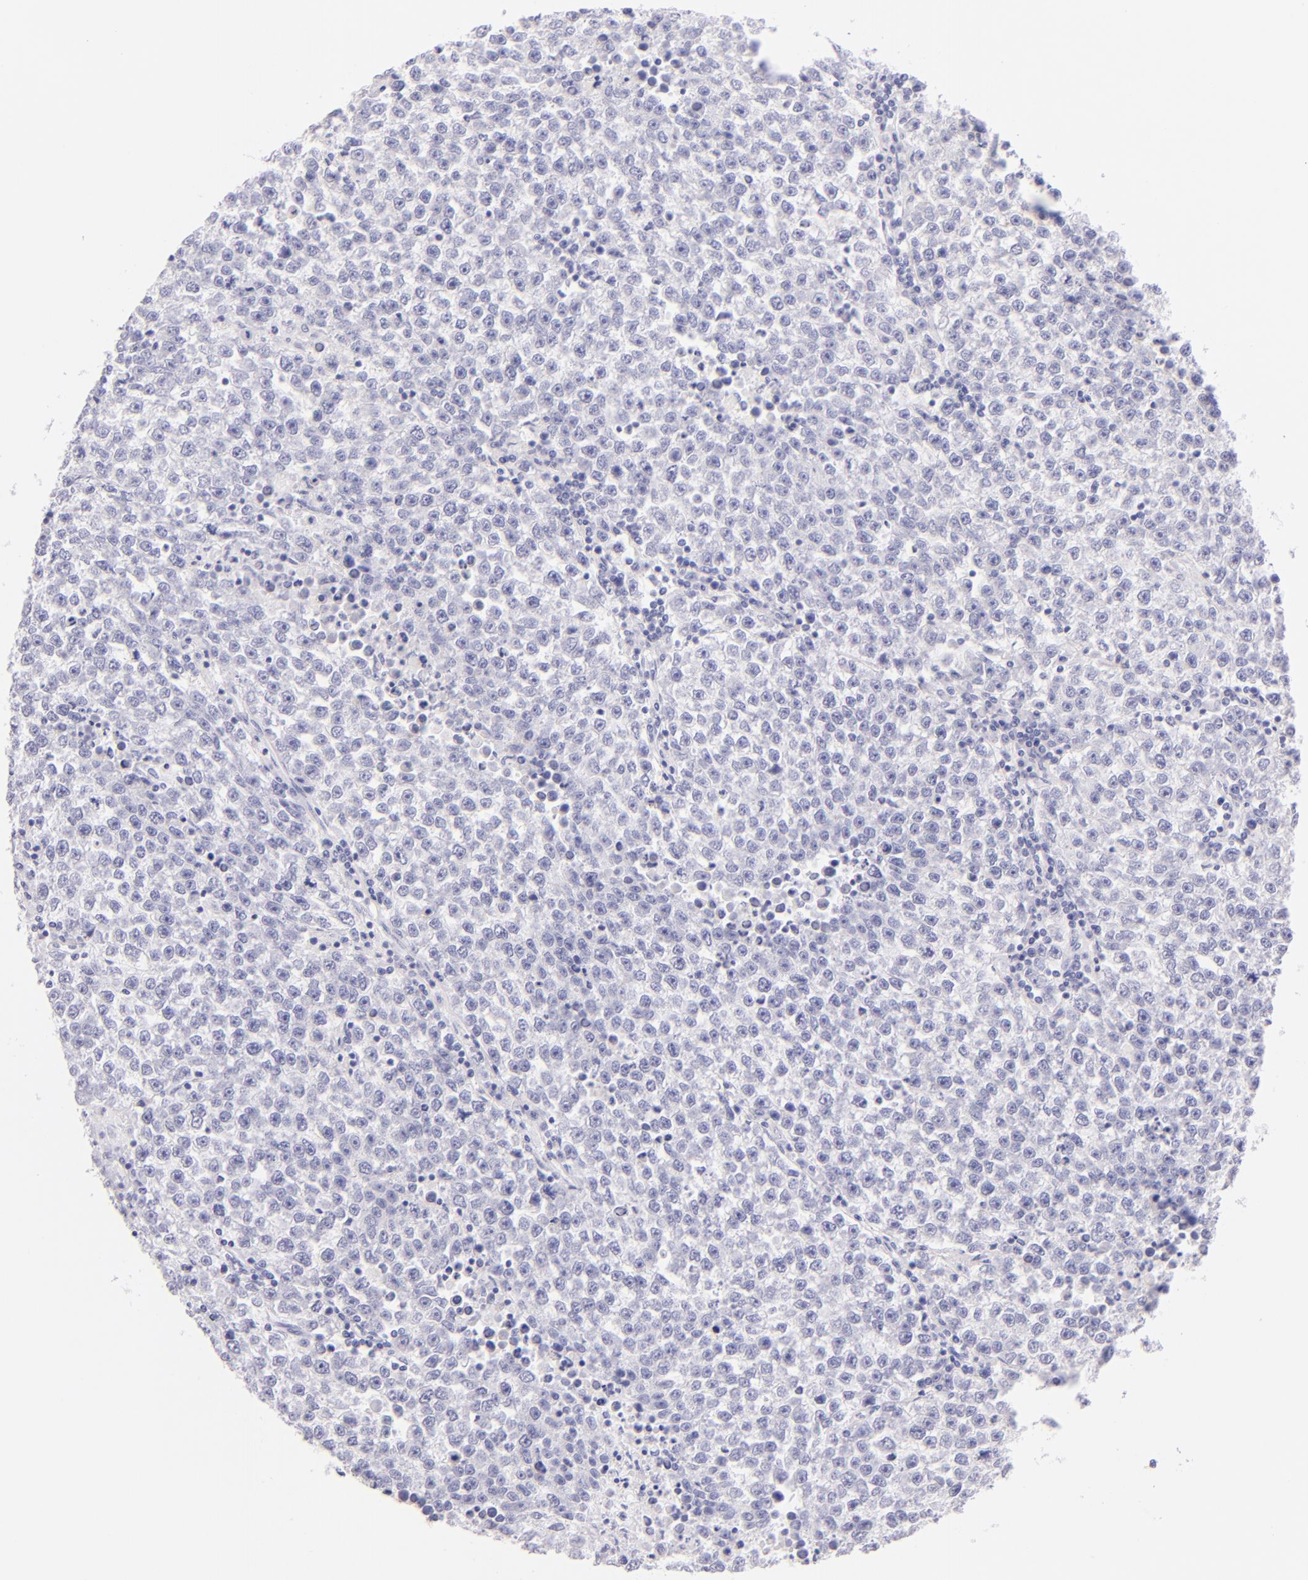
{"staining": {"intensity": "negative", "quantity": "none", "location": "none"}, "tissue": "testis cancer", "cell_type": "Tumor cells", "image_type": "cancer", "snomed": [{"axis": "morphology", "description": "Seminoma, NOS"}, {"axis": "topography", "description": "Testis"}], "caption": "High power microscopy histopathology image of an IHC histopathology image of seminoma (testis), revealing no significant expression in tumor cells. (Immunohistochemistry, brightfield microscopy, high magnification).", "gene": "SDC1", "patient": {"sex": "male", "age": 36}}